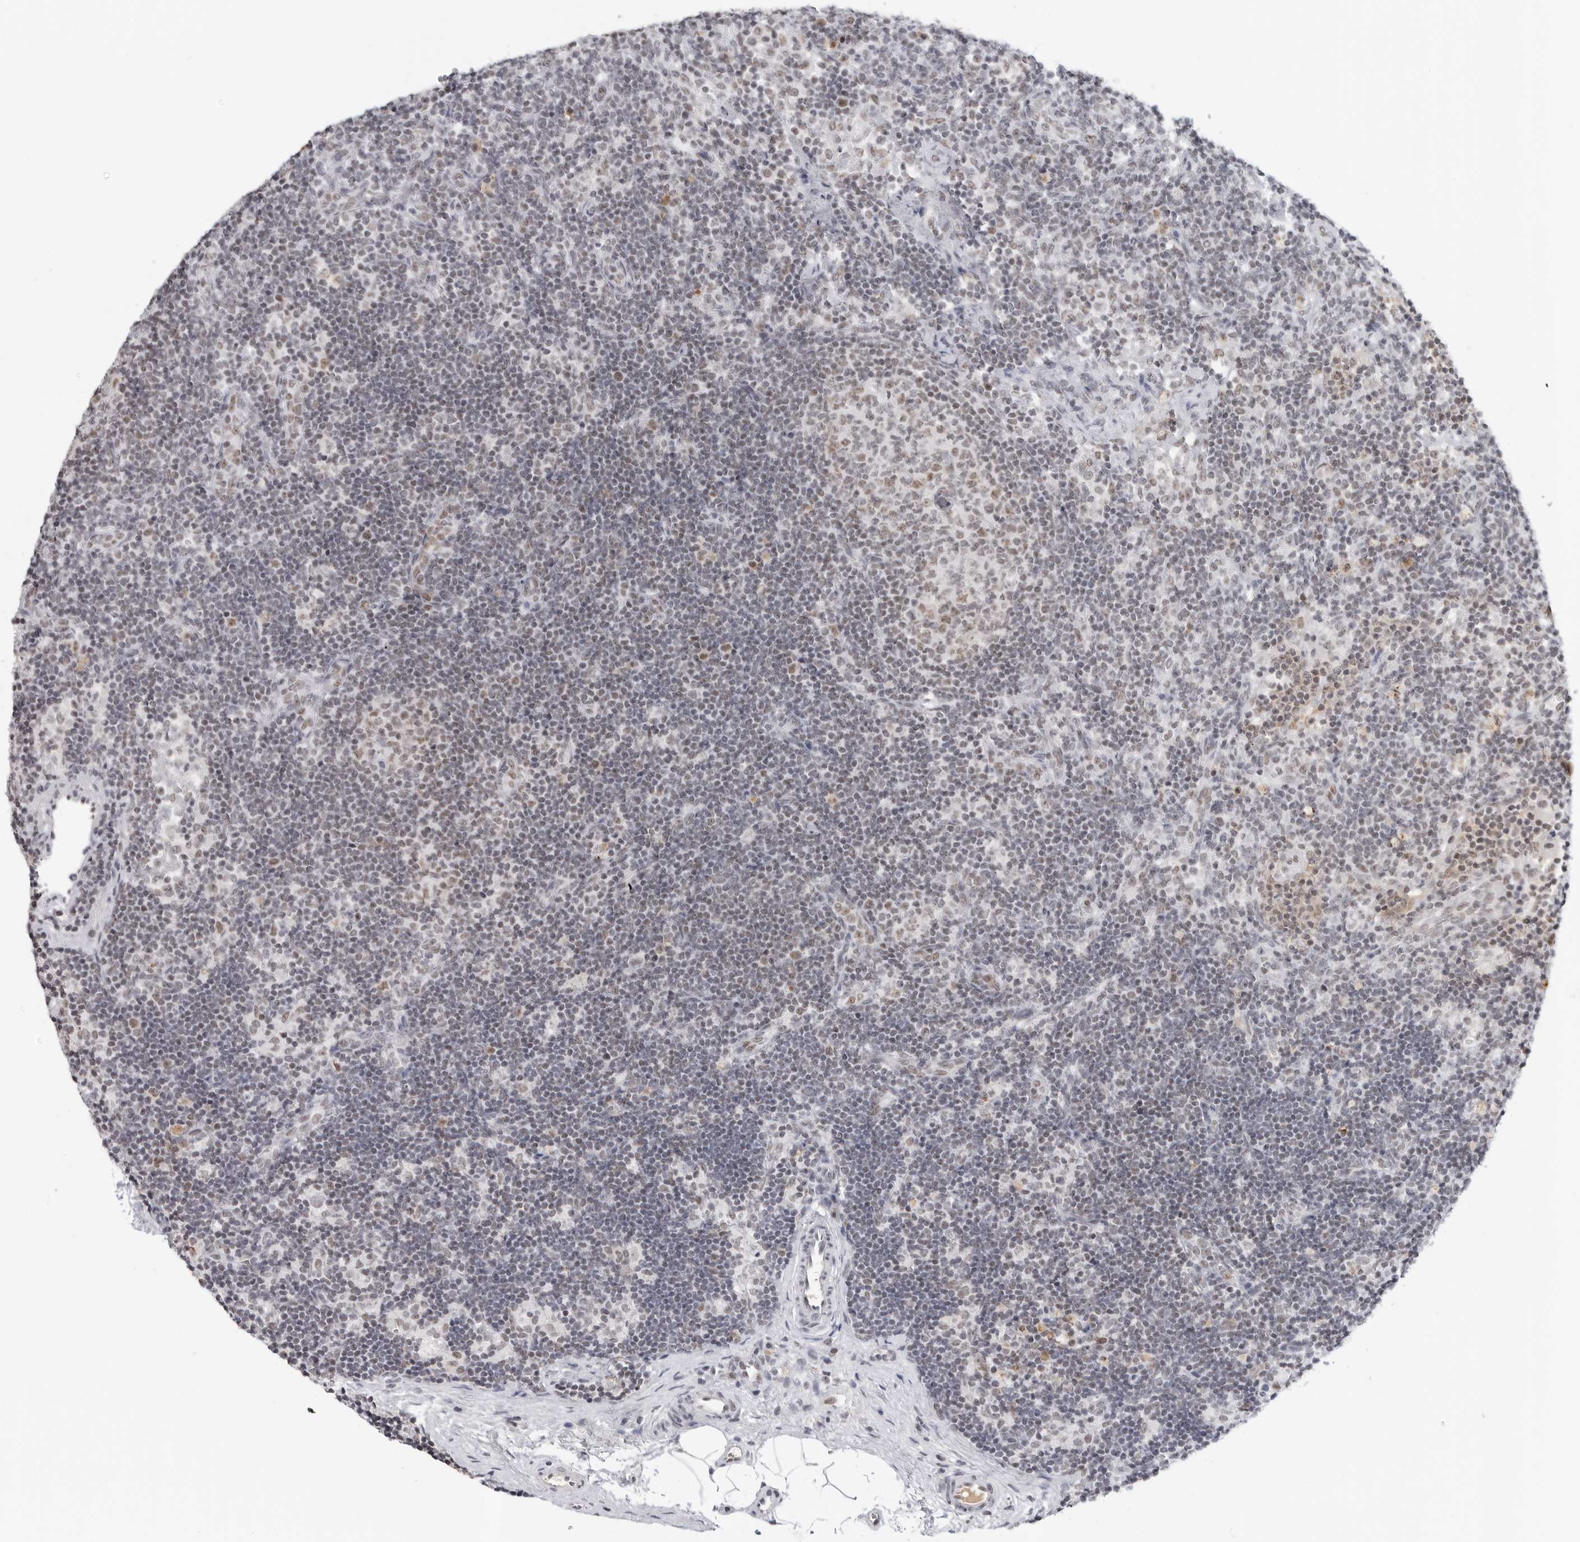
{"staining": {"intensity": "weak", "quantity": "25%-75%", "location": "nuclear"}, "tissue": "lymph node", "cell_type": "Germinal center cells", "image_type": "normal", "snomed": [{"axis": "morphology", "description": "Normal tissue, NOS"}, {"axis": "topography", "description": "Lymph node"}], "caption": "Protein staining demonstrates weak nuclear expression in about 25%-75% of germinal center cells in unremarkable lymph node.", "gene": "WRAP53", "patient": {"sex": "female", "age": 22}}